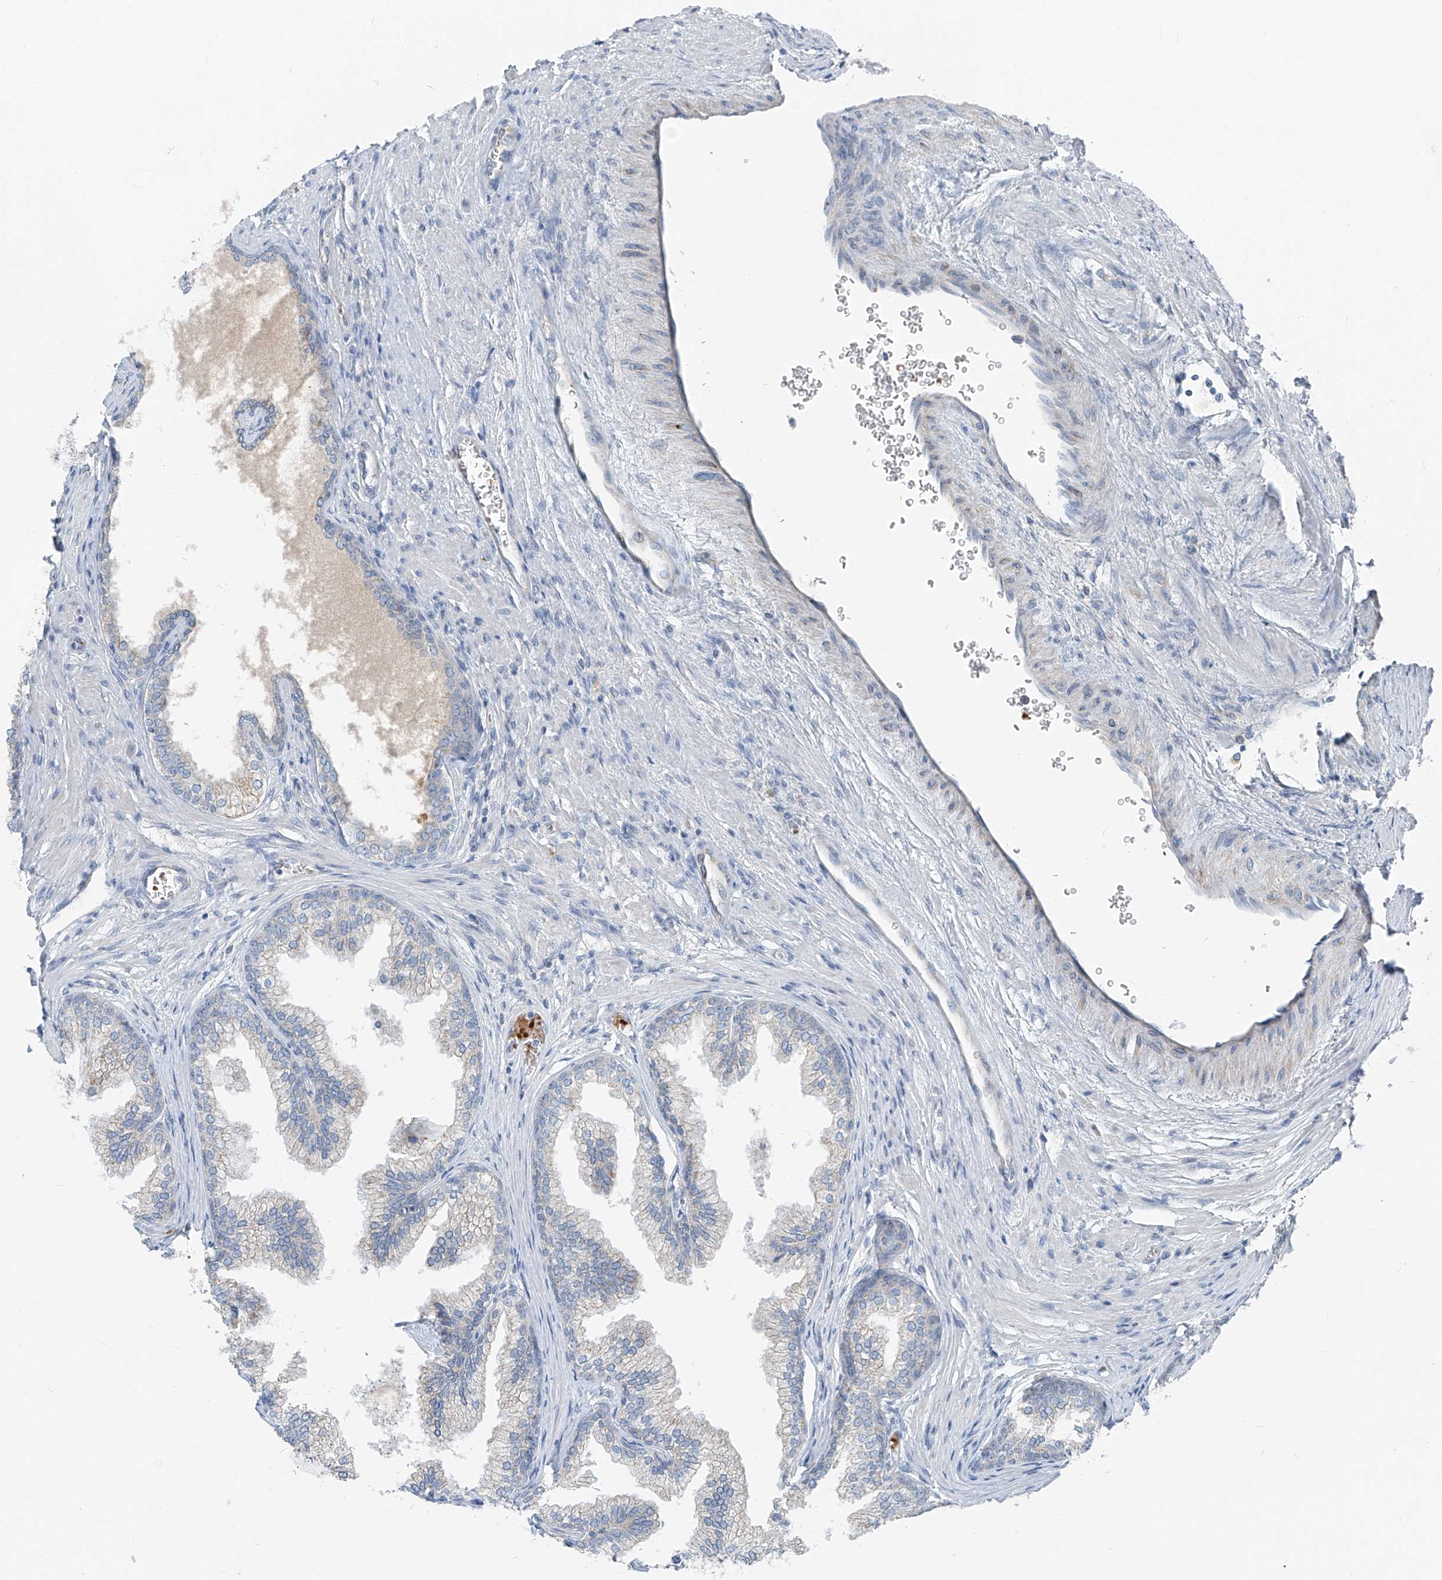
{"staining": {"intensity": "negative", "quantity": "none", "location": "none"}, "tissue": "prostate", "cell_type": "Glandular cells", "image_type": "normal", "snomed": [{"axis": "morphology", "description": "Normal tissue, NOS"}, {"axis": "topography", "description": "Prostate"}], "caption": "Glandular cells show no significant protein expression in normal prostate. (DAB immunohistochemistry (IHC) visualized using brightfield microscopy, high magnification).", "gene": "FGD2", "patient": {"sex": "male", "age": 76}}